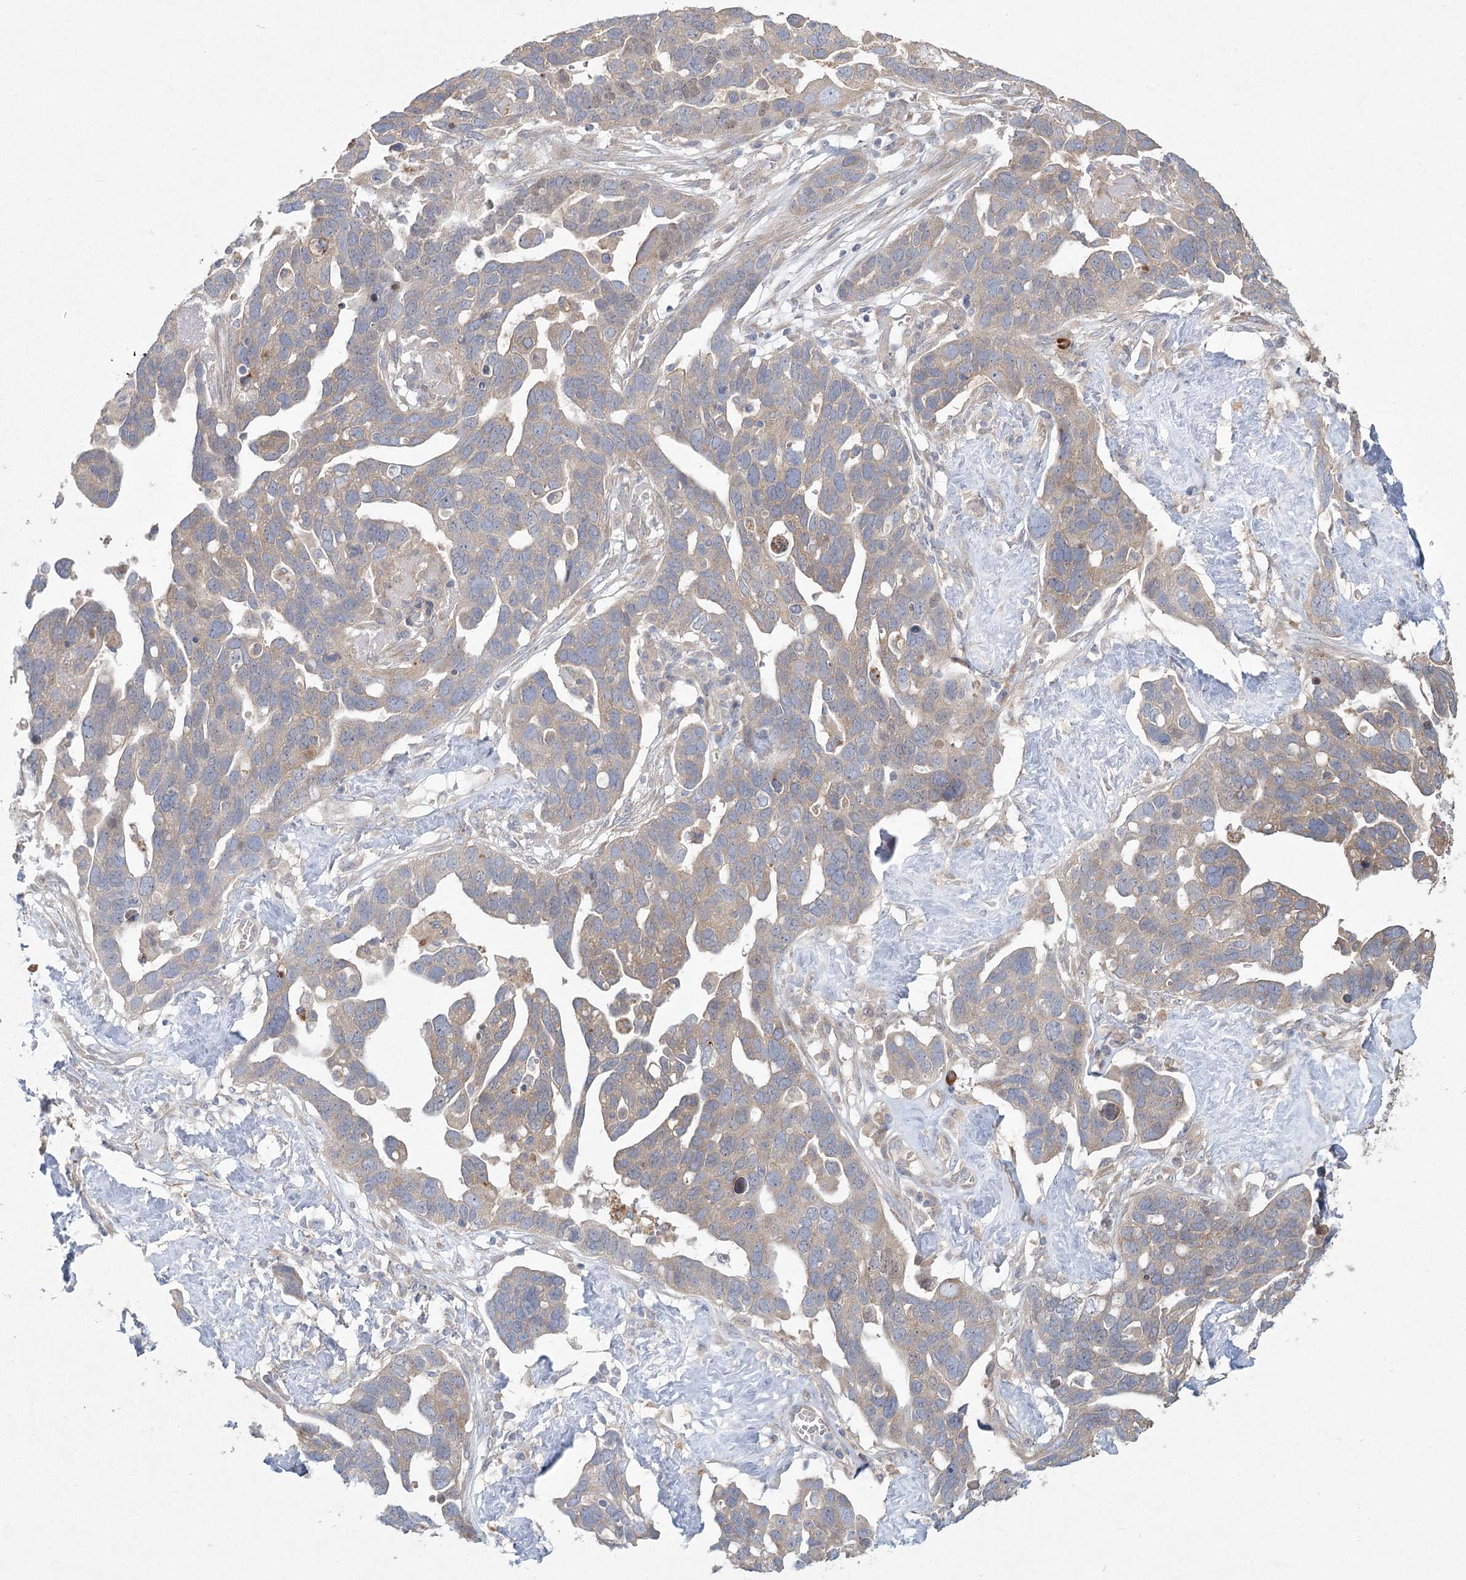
{"staining": {"intensity": "weak", "quantity": ">75%", "location": "cytoplasmic/membranous"}, "tissue": "ovarian cancer", "cell_type": "Tumor cells", "image_type": "cancer", "snomed": [{"axis": "morphology", "description": "Cystadenocarcinoma, serous, NOS"}, {"axis": "topography", "description": "Ovary"}], "caption": "Ovarian cancer stained with a protein marker reveals weak staining in tumor cells.", "gene": "CAMTA1", "patient": {"sex": "female", "age": 54}}